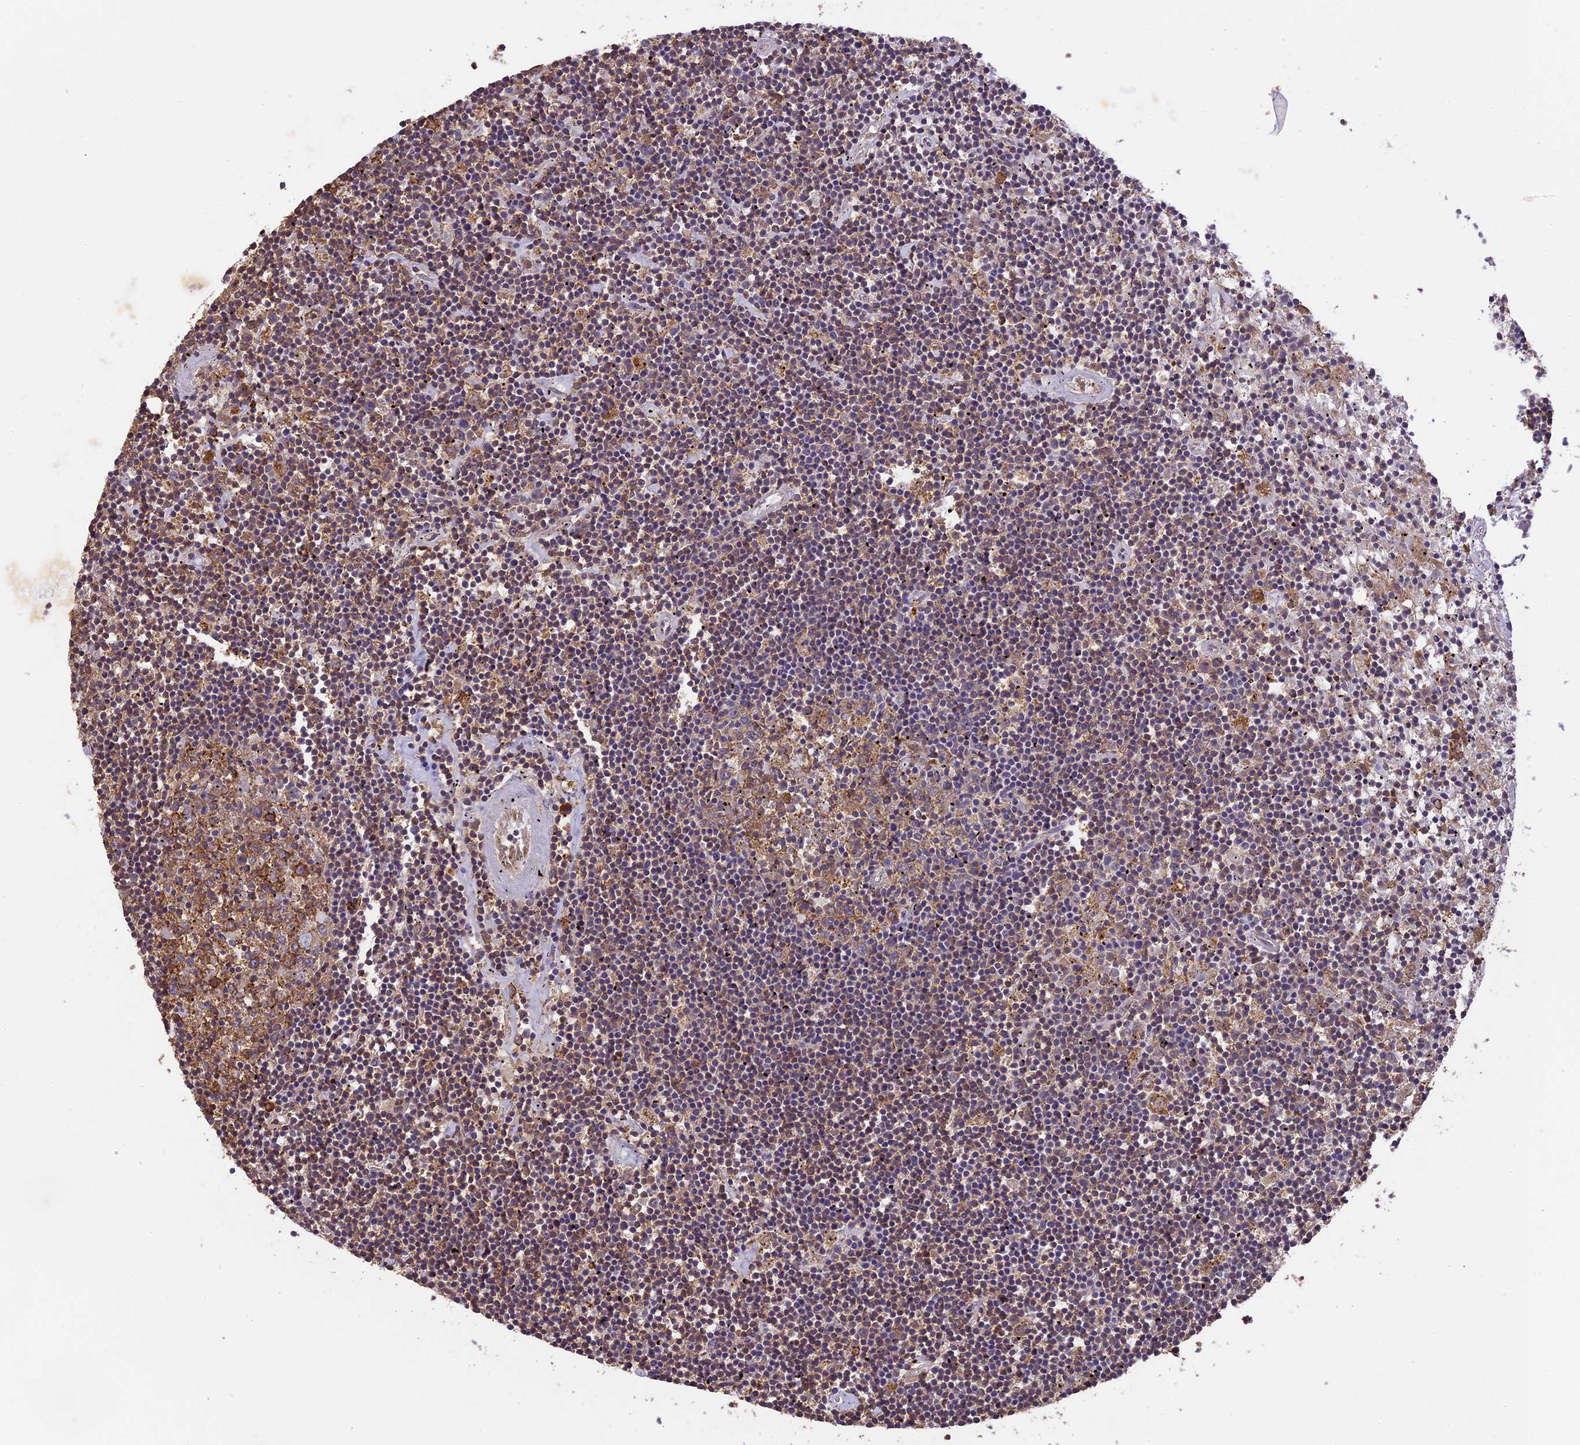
{"staining": {"intensity": "weak", "quantity": "25%-75%", "location": "cytoplasmic/membranous"}, "tissue": "lymphoma", "cell_type": "Tumor cells", "image_type": "cancer", "snomed": [{"axis": "morphology", "description": "Malignant lymphoma, non-Hodgkin's type, Low grade"}, {"axis": "topography", "description": "Spleen"}], "caption": "Protein expression analysis of human lymphoma reveals weak cytoplasmic/membranous expression in about 25%-75% of tumor cells. The staining was performed using DAB to visualize the protein expression in brown, while the nuclei were stained in blue with hematoxylin (Magnification: 20x).", "gene": "ARHGAP19", "patient": {"sex": "male", "age": 76}}